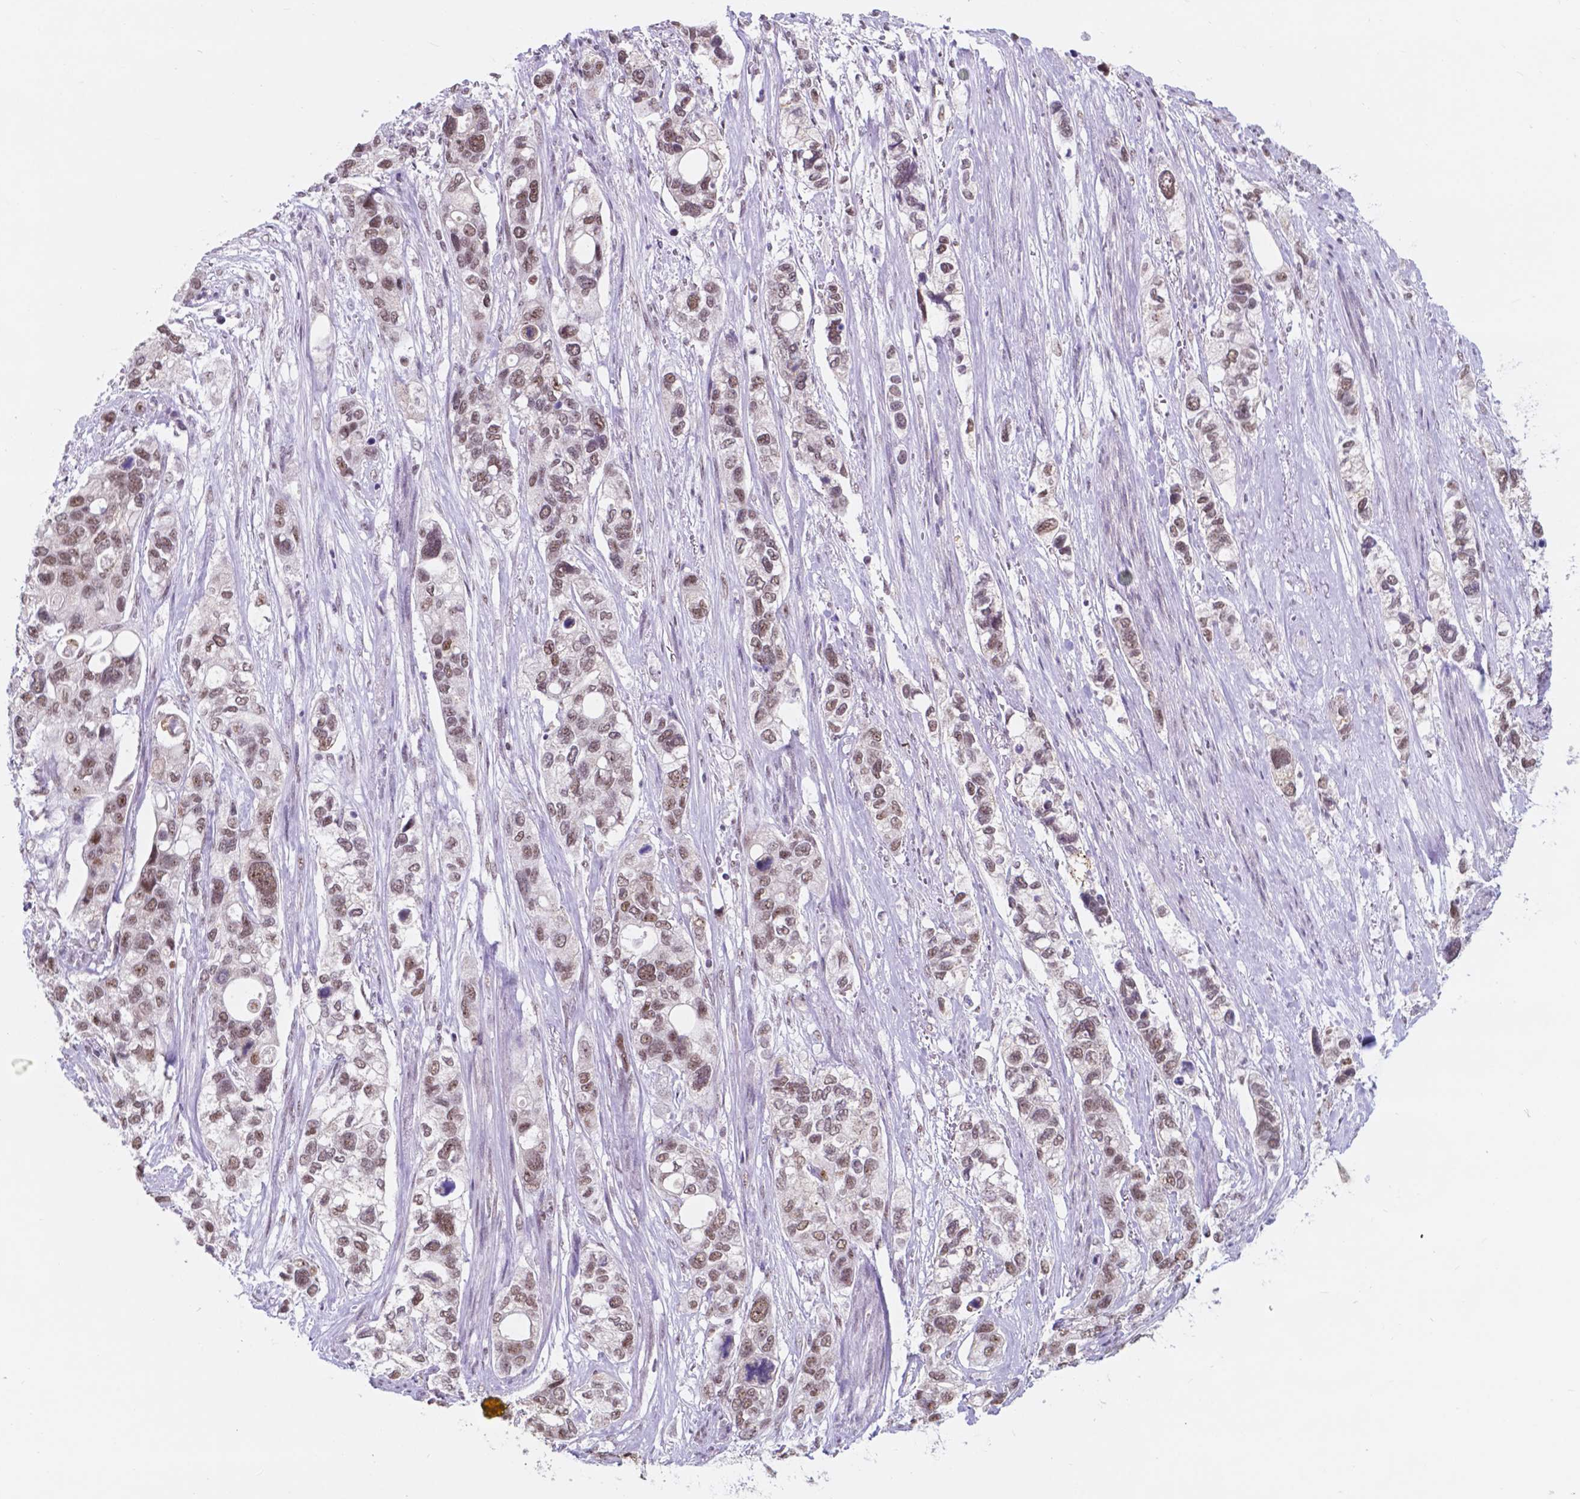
{"staining": {"intensity": "moderate", "quantity": ">75%", "location": "nuclear"}, "tissue": "stomach cancer", "cell_type": "Tumor cells", "image_type": "cancer", "snomed": [{"axis": "morphology", "description": "Adenocarcinoma, NOS"}, {"axis": "topography", "description": "Stomach, upper"}], "caption": "Tumor cells display moderate nuclear positivity in approximately >75% of cells in stomach adenocarcinoma.", "gene": "BCAS2", "patient": {"sex": "female", "age": 81}}